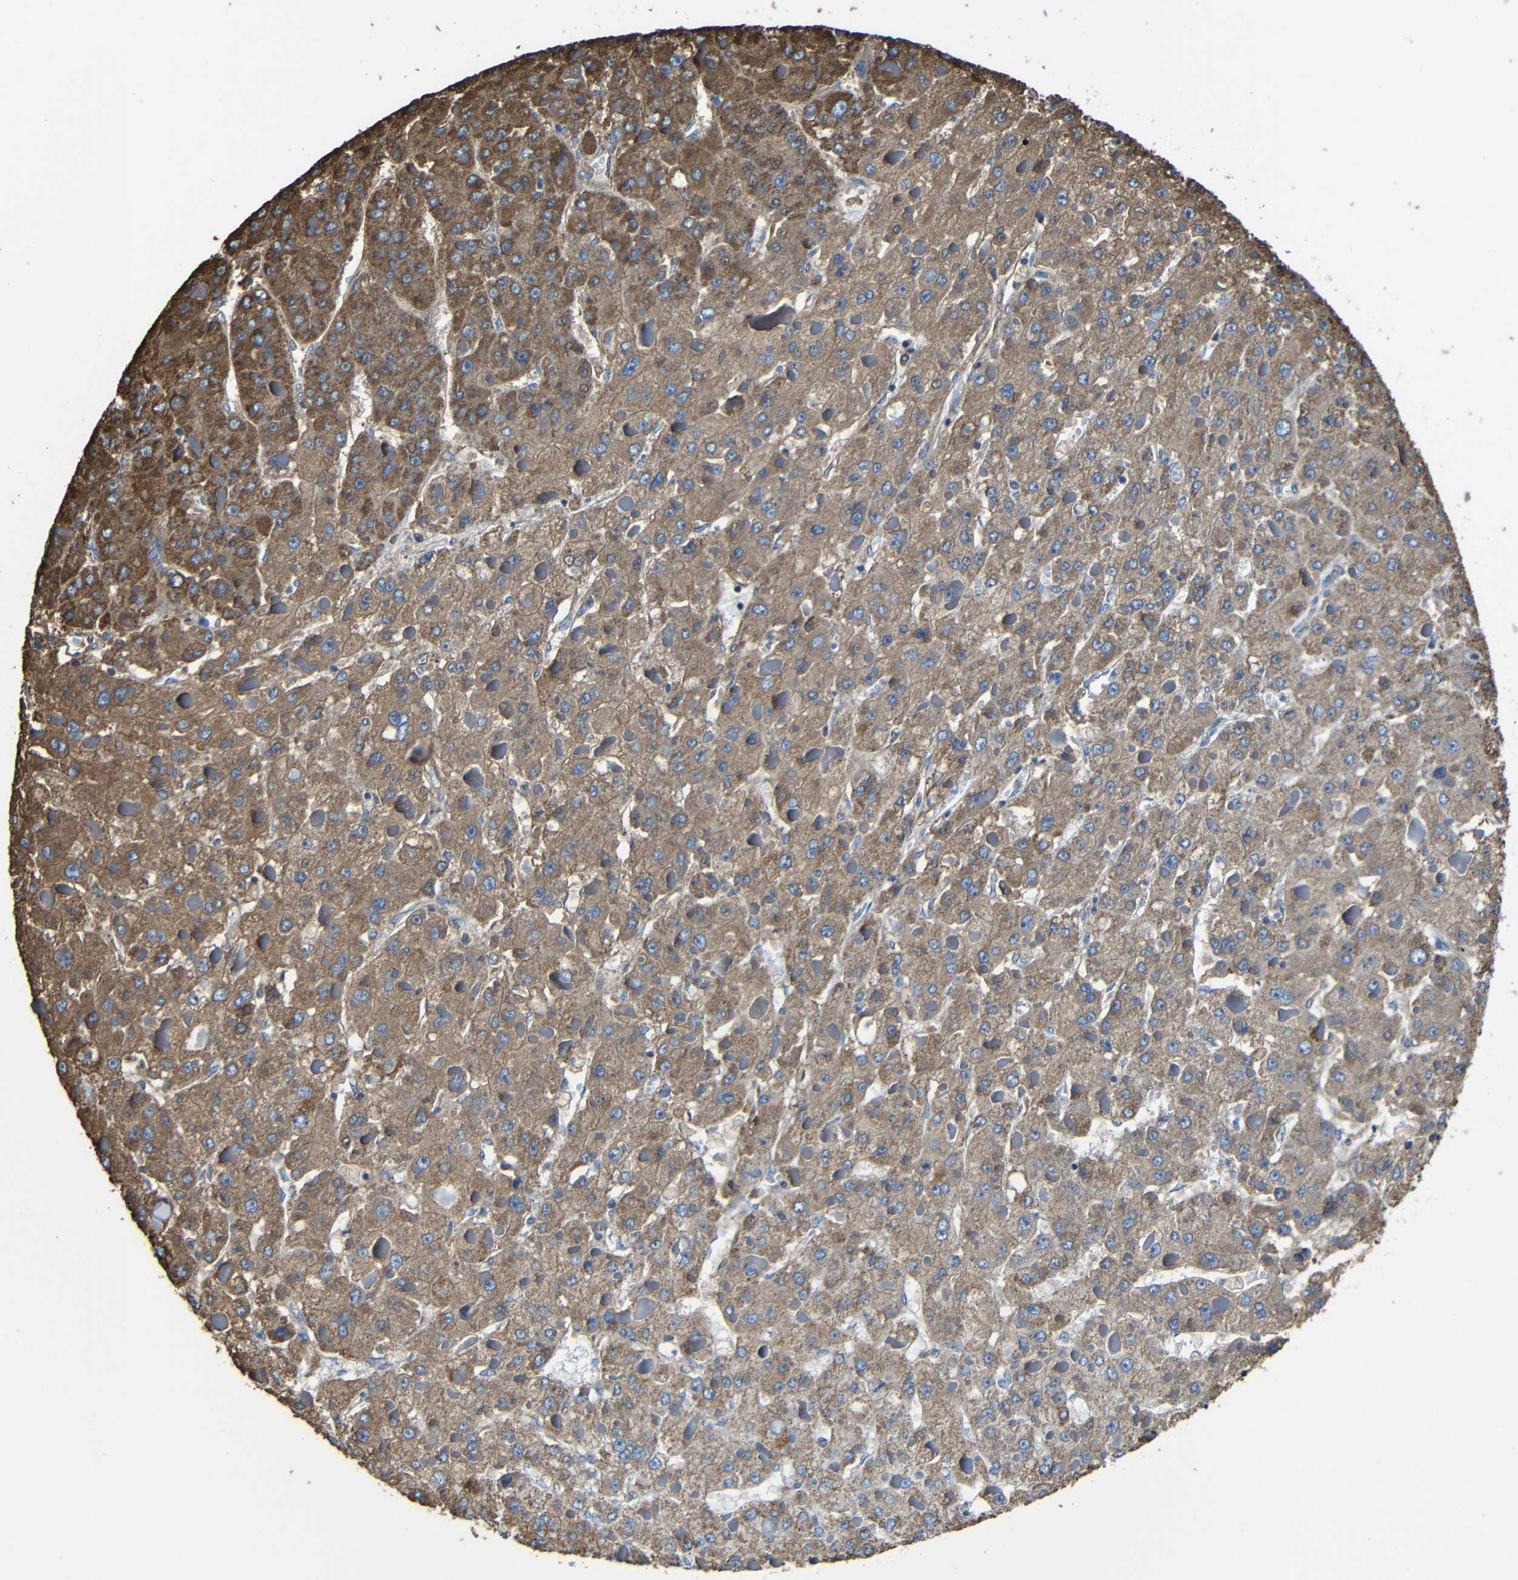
{"staining": {"intensity": "moderate", "quantity": ">75%", "location": "cytoplasmic/membranous"}, "tissue": "liver cancer", "cell_type": "Tumor cells", "image_type": "cancer", "snomed": [{"axis": "morphology", "description": "Carcinoma, Hepatocellular, NOS"}, {"axis": "topography", "description": "Liver"}], "caption": "Immunohistochemical staining of liver cancer (hepatocellular carcinoma) shows medium levels of moderate cytoplasmic/membranous staining in about >75% of tumor cells.", "gene": "INTS6L", "patient": {"sex": "female", "age": 73}}